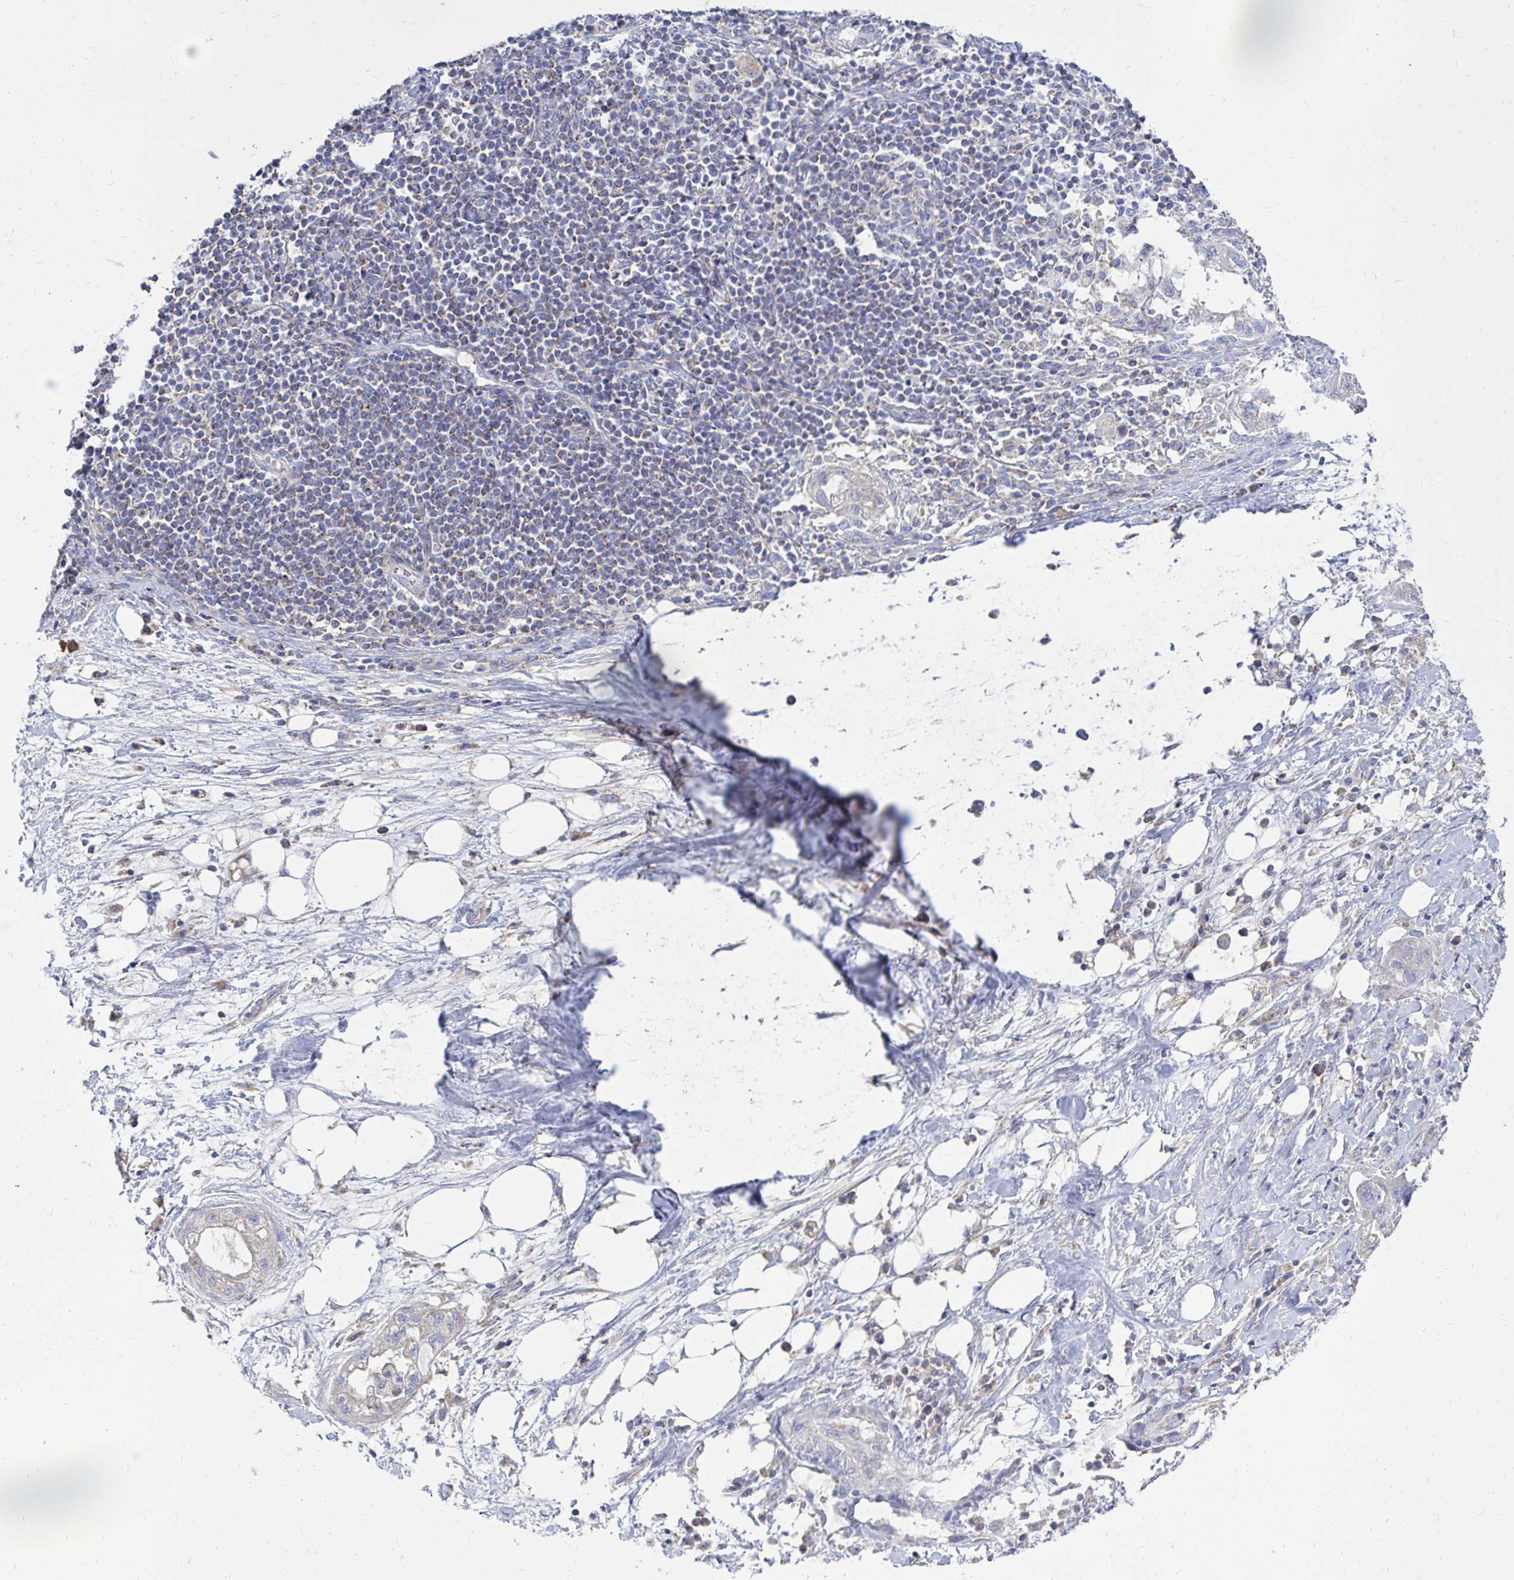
{"staining": {"intensity": "negative", "quantity": "none", "location": "none"}, "tissue": "pancreatic cancer", "cell_type": "Tumor cells", "image_type": "cancer", "snomed": [{"axis": "morphology", "description": "Adenocarcinoma, NOS"}, {"axis": "topography", "description": "Pancreas"}], "caption": "High power microscopy image of an immunohistochemistry image of pancreatic cancer, revealing no significant staining in tumor cells.", "gene": "OR10R2", "patient": {"sex": "male", "age": 44}}